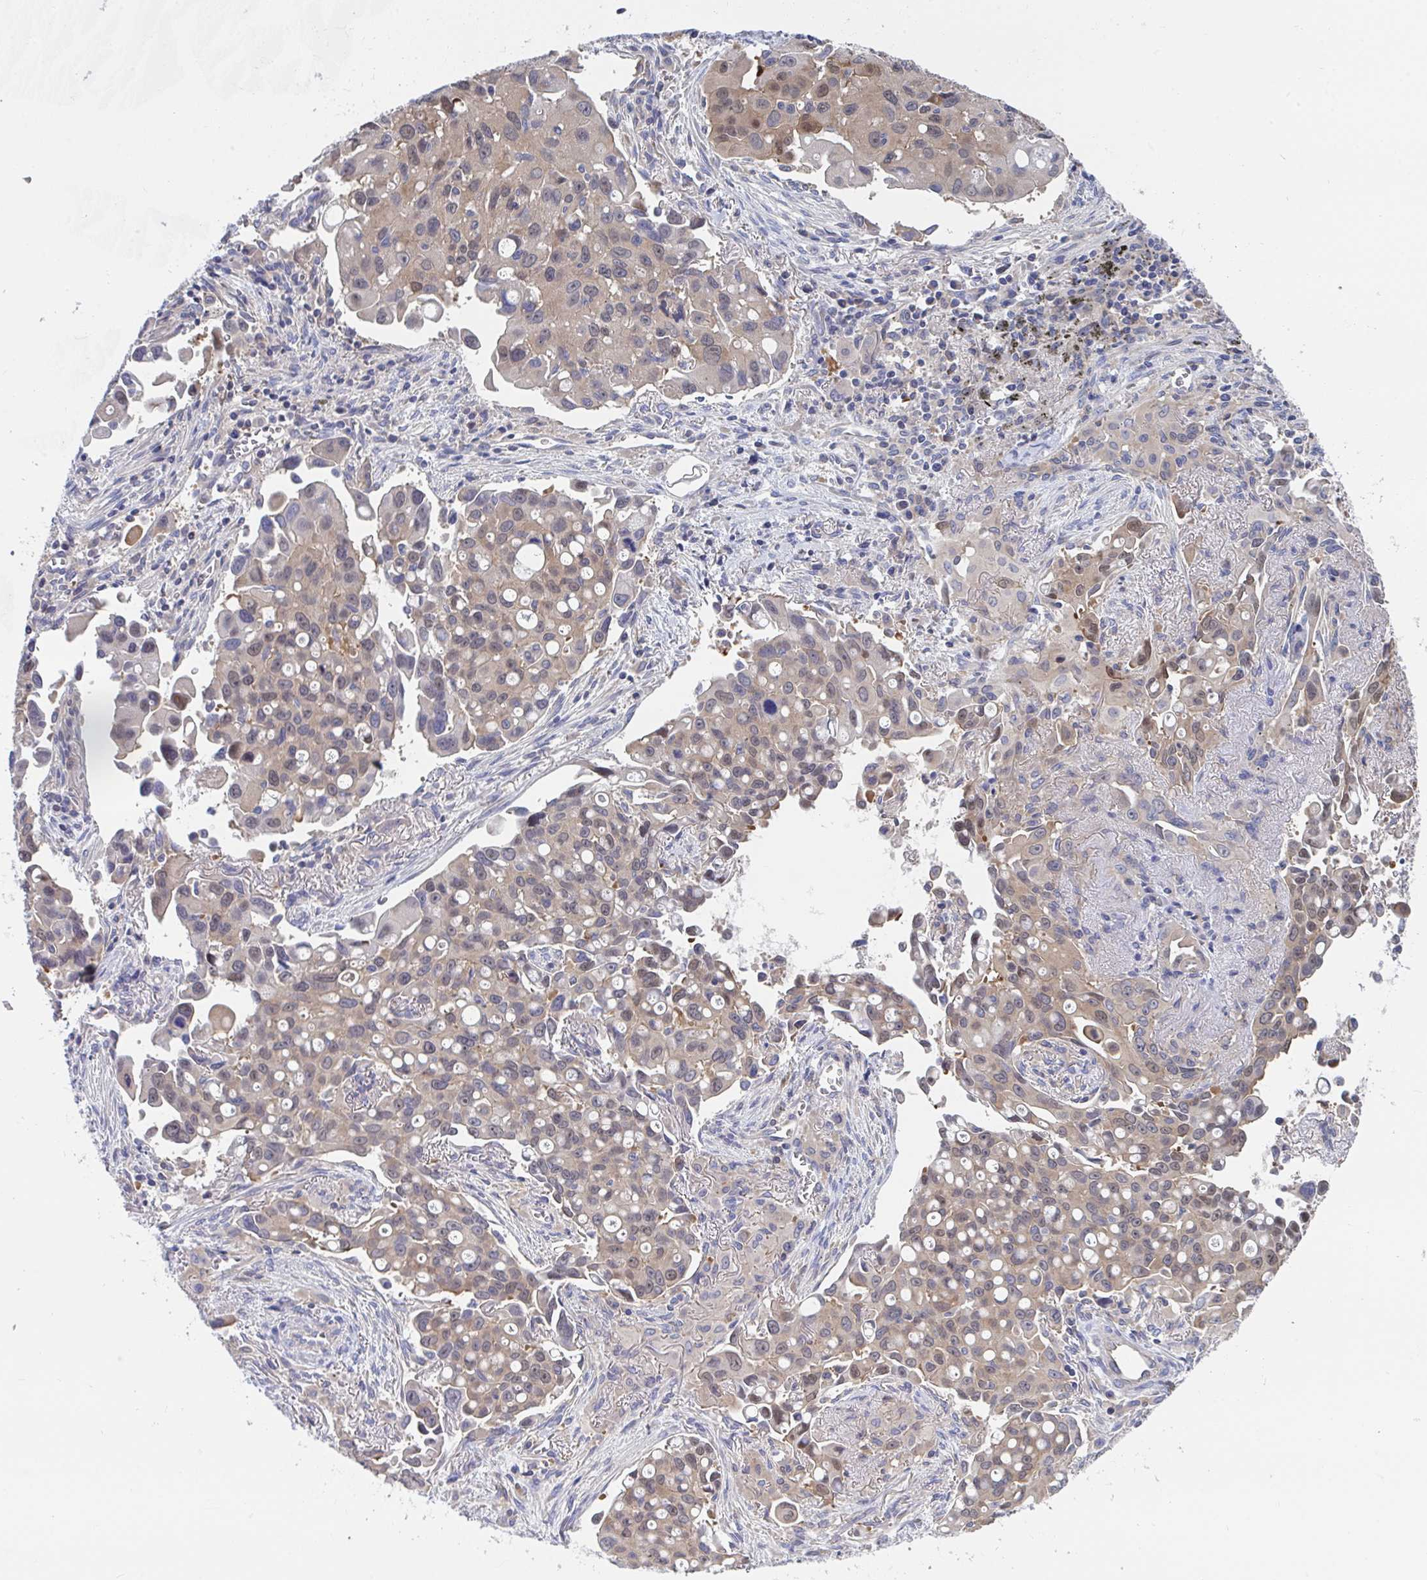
{"staining": {"intensity": "moderate", "quantity": "25%-75%", "location": "cytoplasmic/membranous,nuclear"}, "tissue": "lung cancer", "cell_type": "Tumor cells", "image_type": "cancer", "snomed": [{"axis": "morphology", "description": "Adenocarcinoma, NOS"}, {"axis": "topography", "description": "Lung"}], "caption": "A micrograph of human lung cancer stained for a protein exhibits moderate cytoplasmic/membranous and nuclear brown staining in tumor cells.", "gene": "P2RX3", "patient": {"sex": "male", "age": 68}}